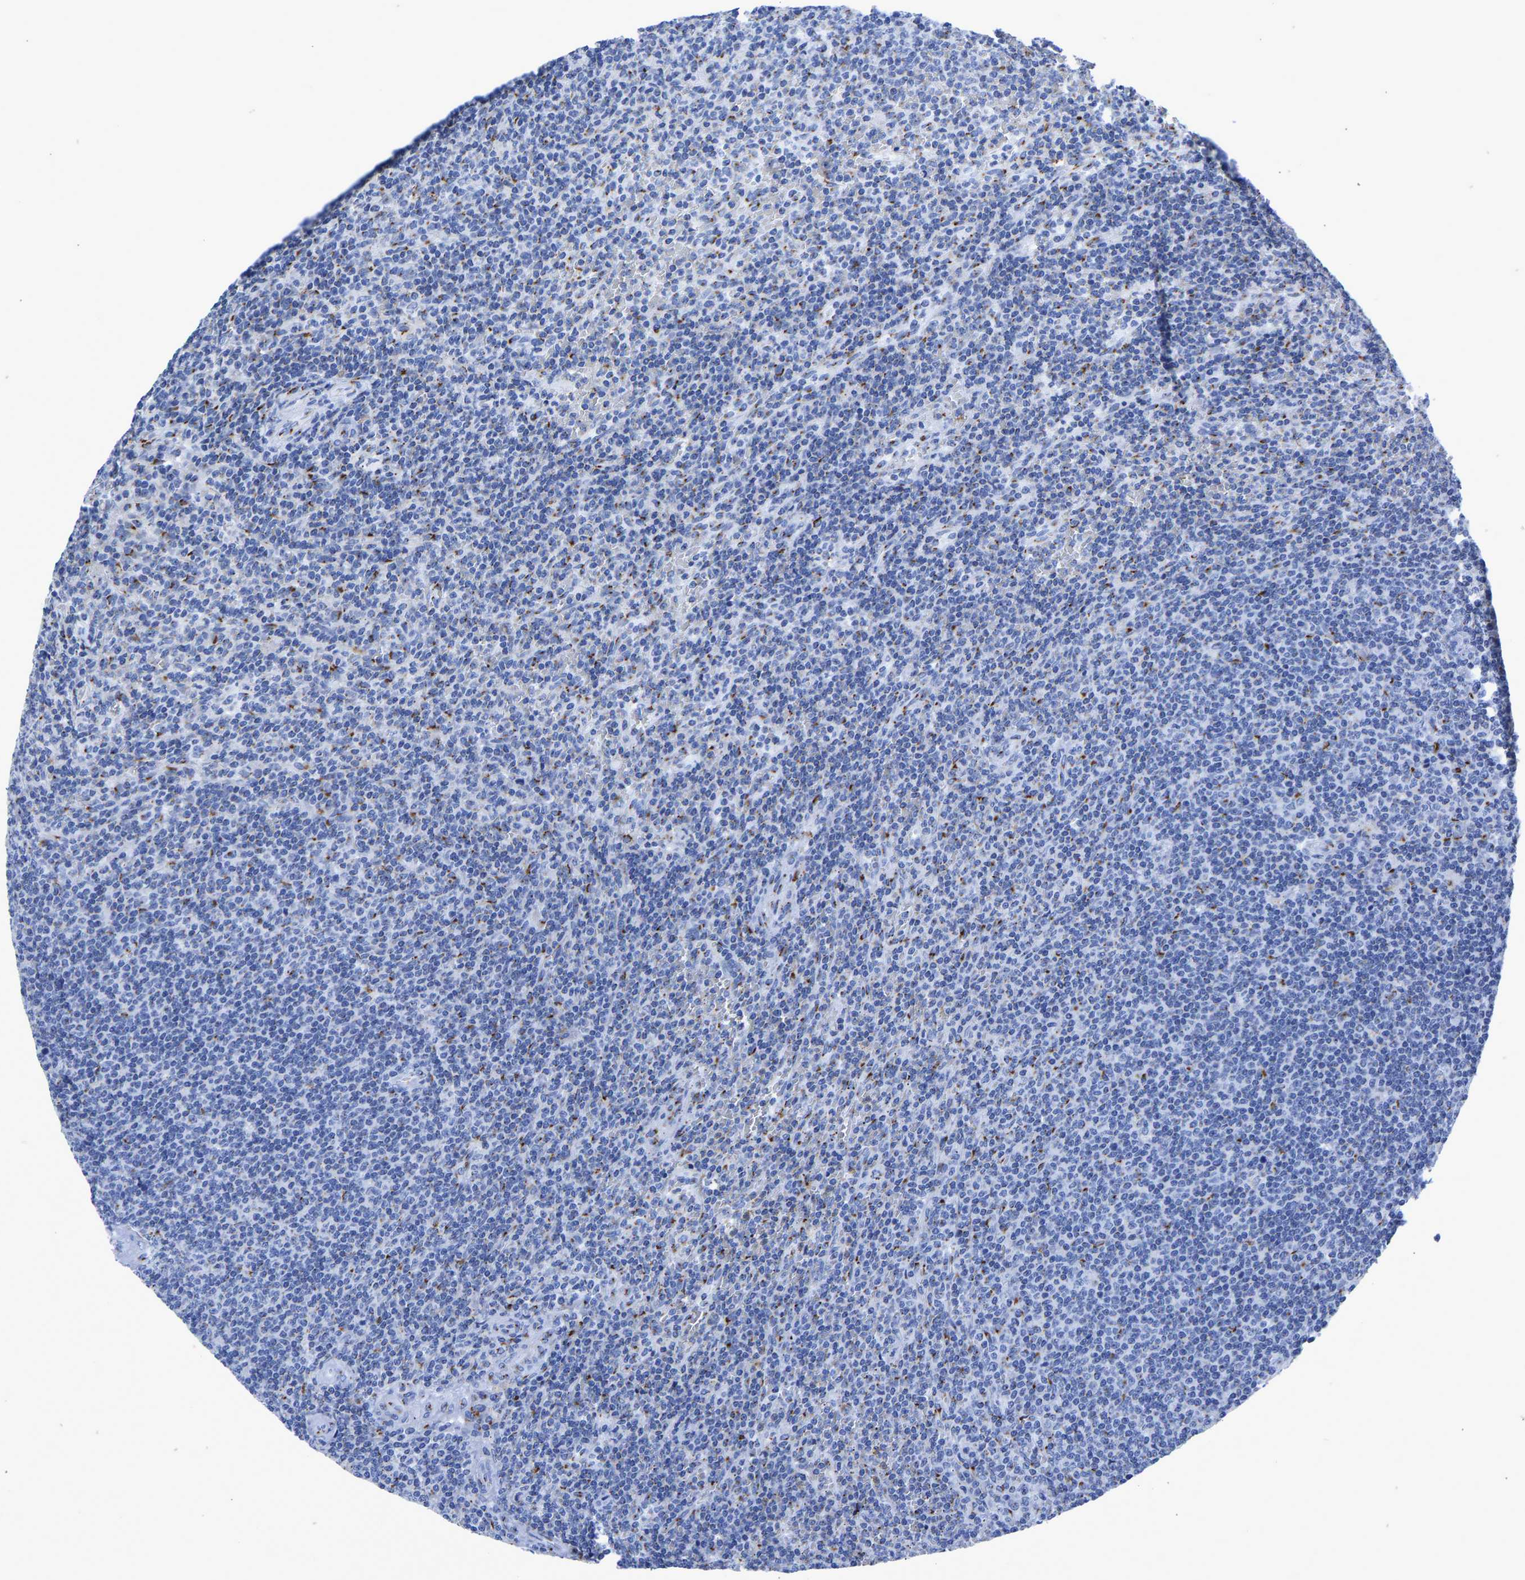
{"staining": {"intensity": "moderate", "quantity": "<25%", "location": "cytoplasmic/membranous"}, "tissue": "lymphoma", "cell_type": "Tumor cells", "image_type": "cancer", "snomed": [{"axis": "morphology", "description": "Malignant lymphoma, non-Hodgkin's type, Low grade"}, {"axis": "topography", "description": "Spleen"}], "caption": "Low-grade malignant lymphoma, non-Hodgkin's type tissue exhibits moderate cytoplasmic/membranous positivity in about <25% of tumor cells, visualized by immunohistochemistry.", "gene": "TMEM87A", "patient": {"sex": "female", "age": 50}}